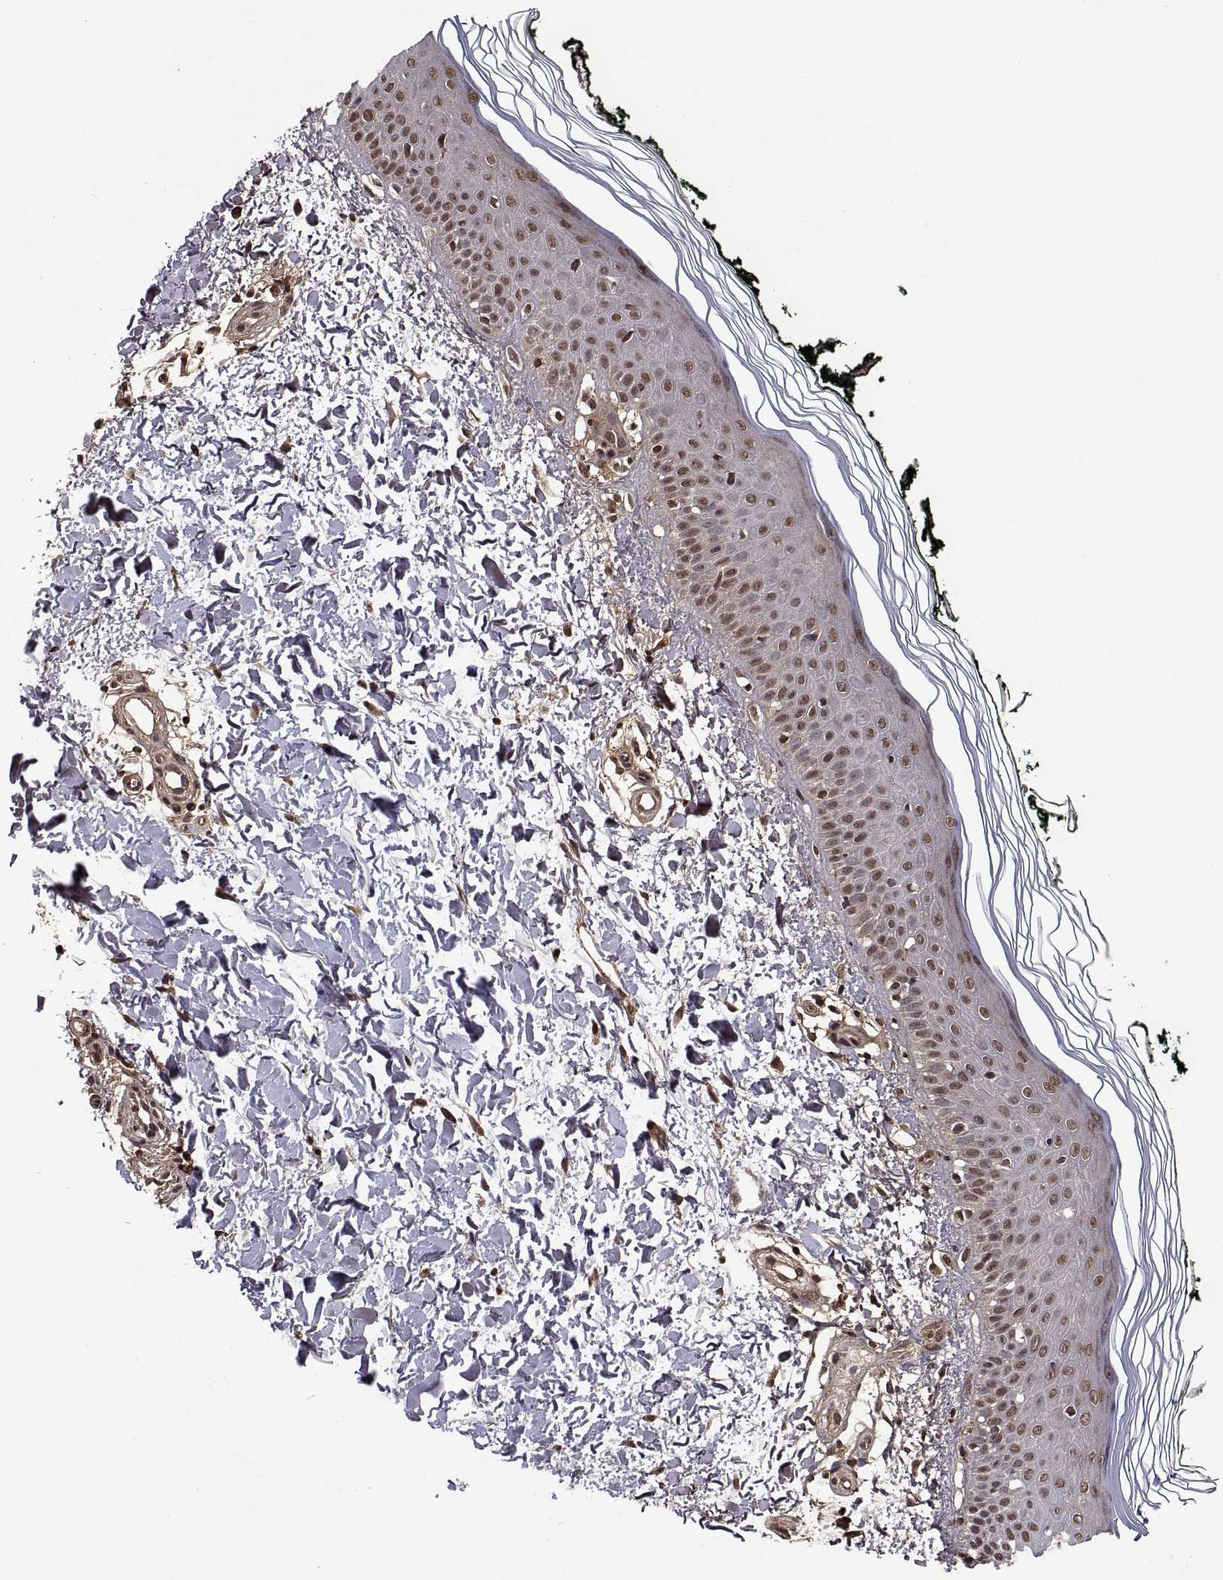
{"staining": {"intensity": "moderate", "quantity": "25%-75%", "location": "cytoplasmic/membranous,nuclear"}, "tissue": "skin", "cell_type": "Fibroblasts", "image_type": "normal", "snomed": [{"axis": "morphology", "description": "Normal tissue, NOS"}, {"axis": "topography", "description": "Skin"}], "caption": "Unremarkable skin reveals moderate cytoplasmic/membranous,nuclear staining in approximately 25%-75% of fibroblasts The staining was performed using DAB, with brown indicating positive protein expression. Nuclei are stained blue with hematoxylin..", "gene": "ZNRF2", "patient": {"sex": "female", "age": 62}}